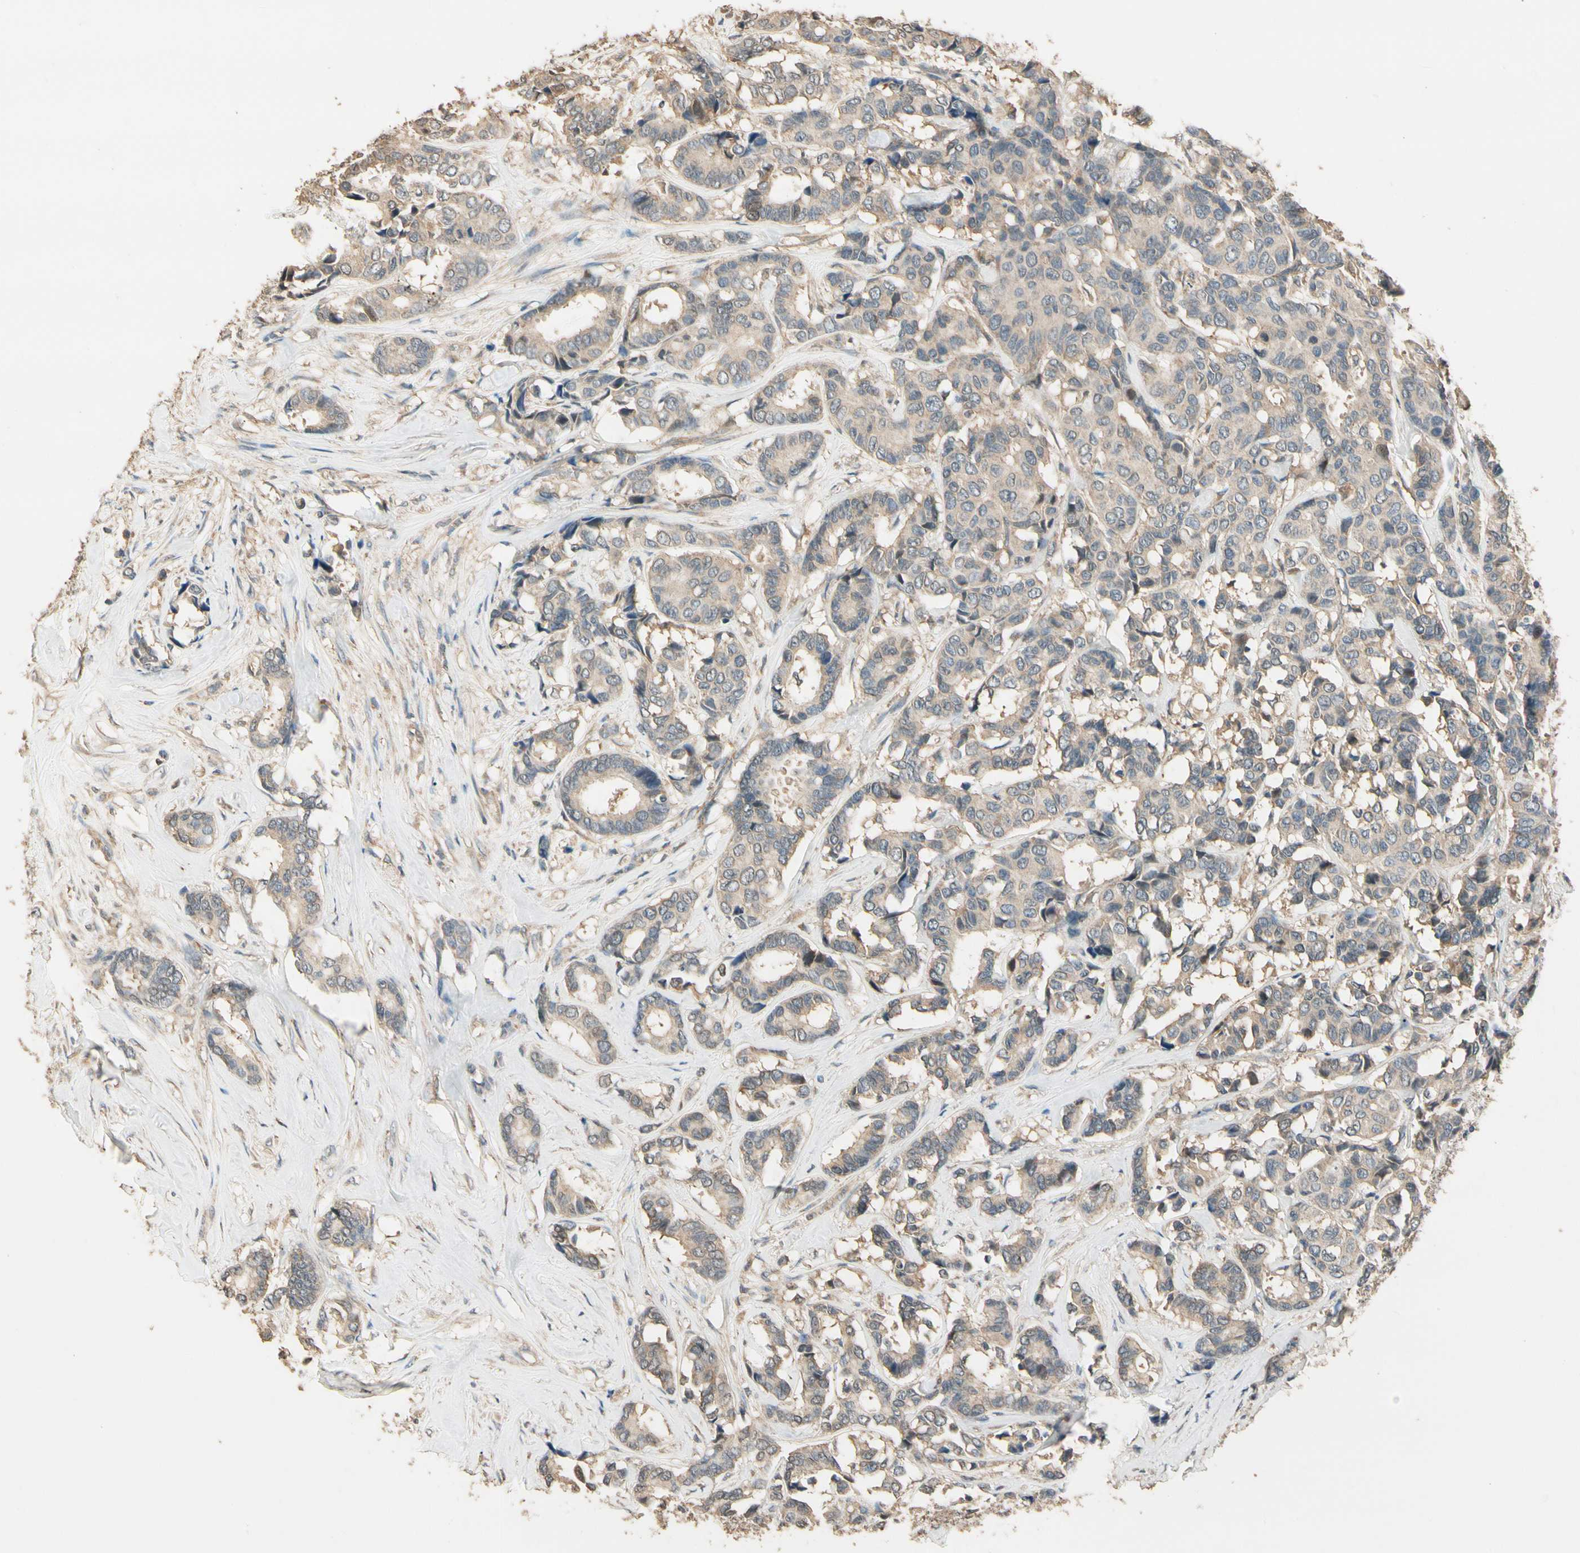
{"staining": {"intensity": "weak", "quantity": ">75%", "location": "cytoplasmic/membranous"}, "tissue": "breast cancer", "cell_type": "Tumor cells", "image_type": "cancer", "snomed": [{"axis": "morphology", "description": "Duct carcinoma"}, {"axis": "topography", "description": "Breast"}], "caption": "Protein analysis of invasive ductal carcinoma (breast) tissue displays weak cytoplasmic/membranous expression in about >75% of tumor cells.", "gene": "CDH6", "patient": {"sex": "female", "age": 87}}